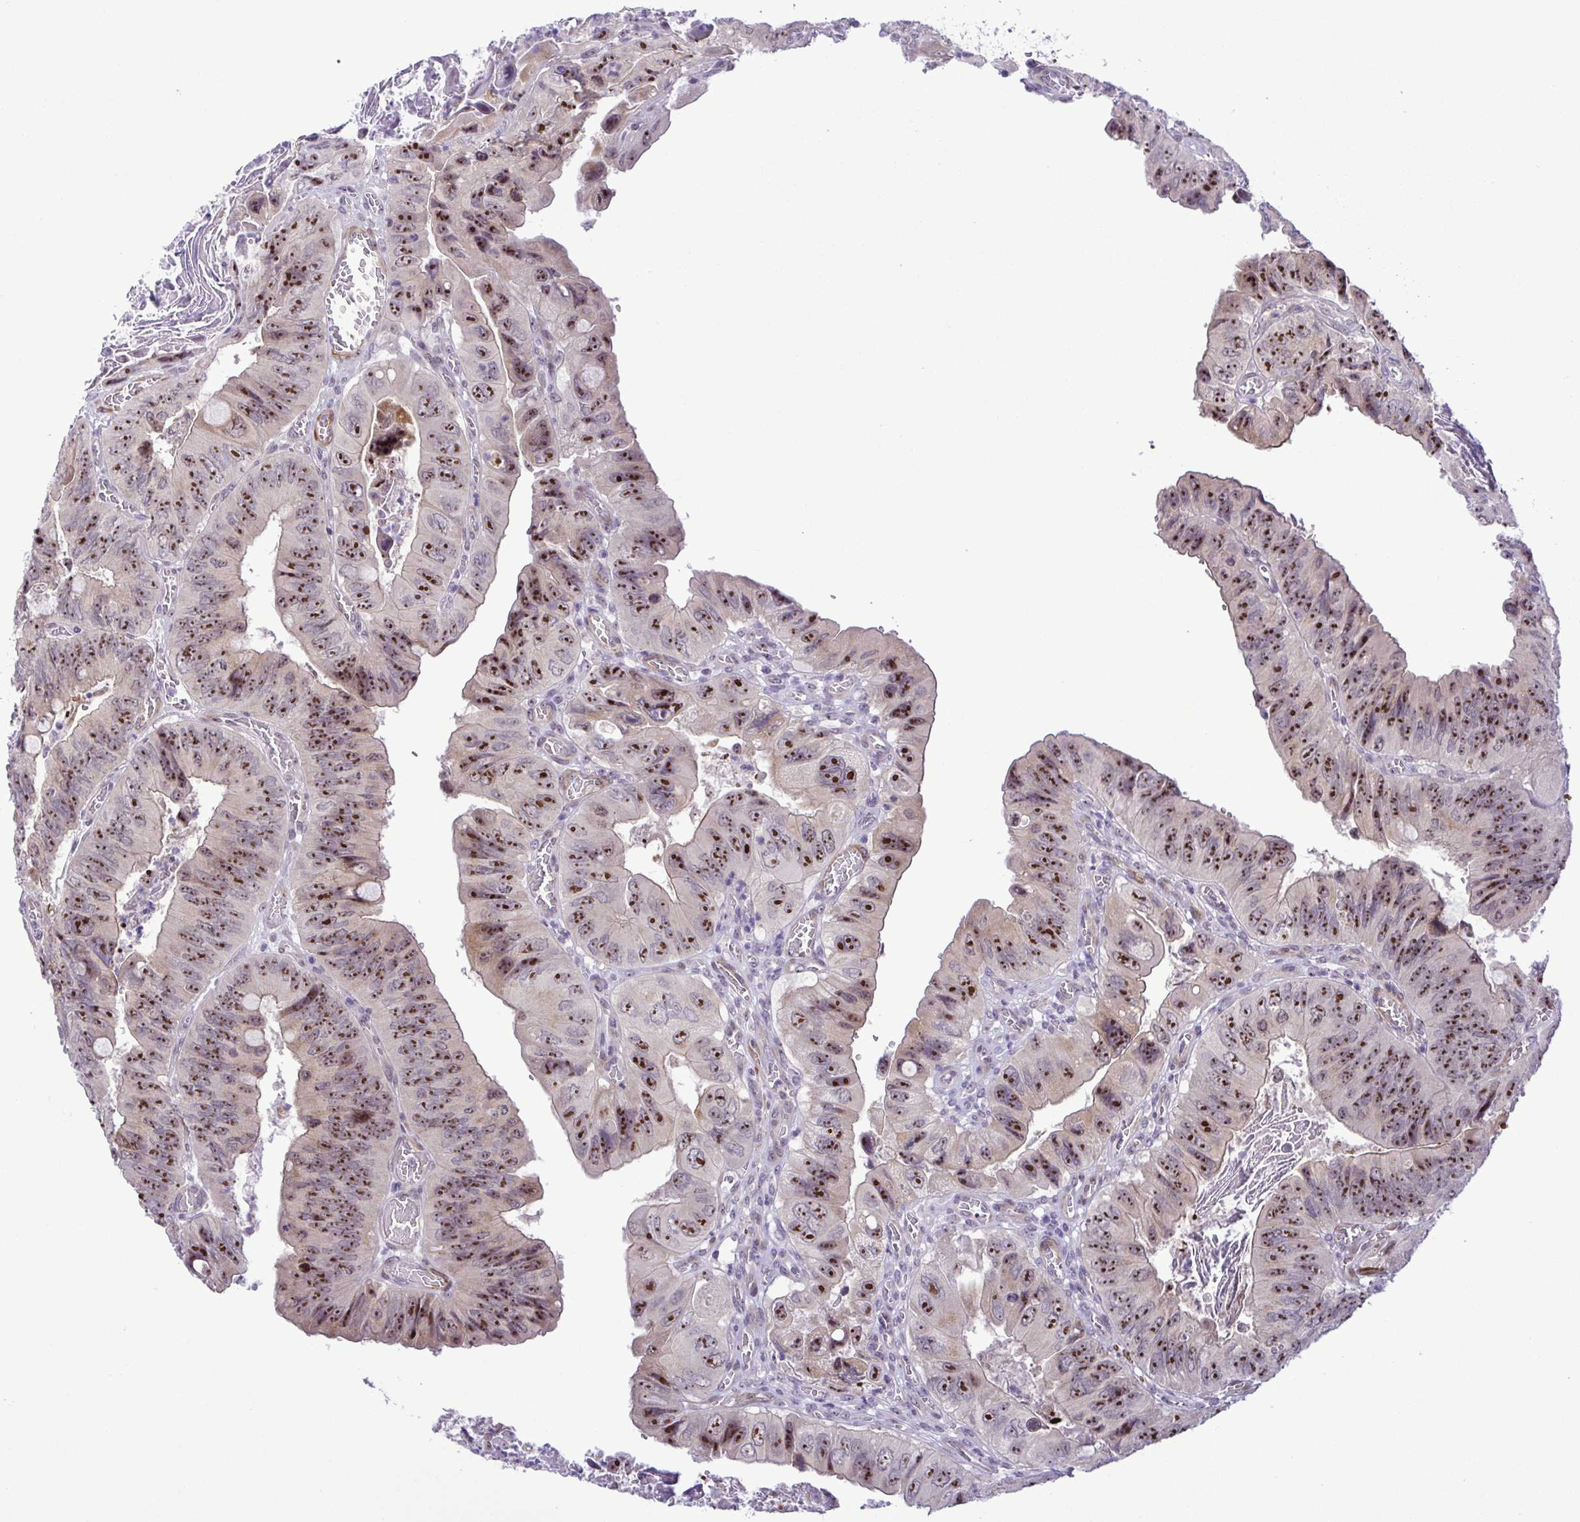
{"staining": {"intensity": "strong", "quantity": ">75%", "location": "nuclear"}, "tissue": "colorectal cancer", "cell_type": "Tumor cells", "image_type": "cancer", "snomed": [{"axis": "morphology", "description": "Adenocarcinoma, NOS"}, {"axis": "topography", "description": "Colon"}], "caption": "Human colorectal cancer stained with a protein marker demonstrates strong staining in tumor cells.", "gene": "RSL24D1", "patient": {"sex": "female", "age": 84}}